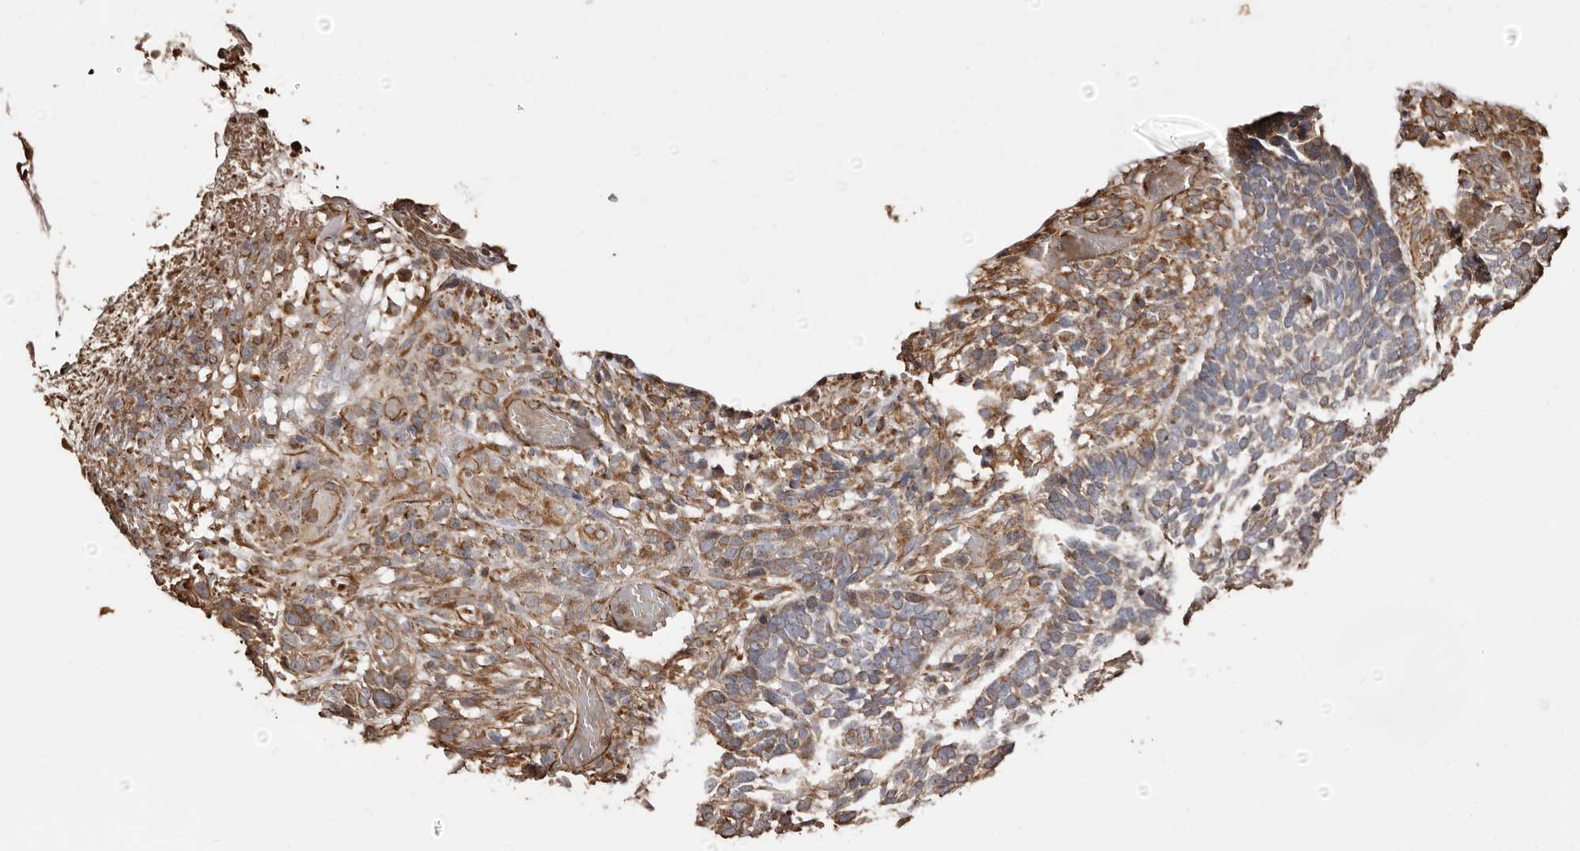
{"staining": {"intensity": "moderate", "quantity": "25%-75%", "location": "cytoplasmic/membranous"}, "tissue": "skin cancer", "cell_type": "Tumor cells", "image_type": "cancer", "snomed": [{"axis": "morphology", "description": "Basal cell carcinoma"}, {"axis": "topography", "description": "Skin"}], "caption": "Immunohistochemistry (IHC) histopathology image of skin cancer (basal cell carcinoma) stained for a protein (brown), which demonstrates medium levels of moderate cytoplasmic/membranous staining in about 25%-75% of tumor cells.", "gene": "MACC1", "patient": {"sex": "male", "age": 85}}